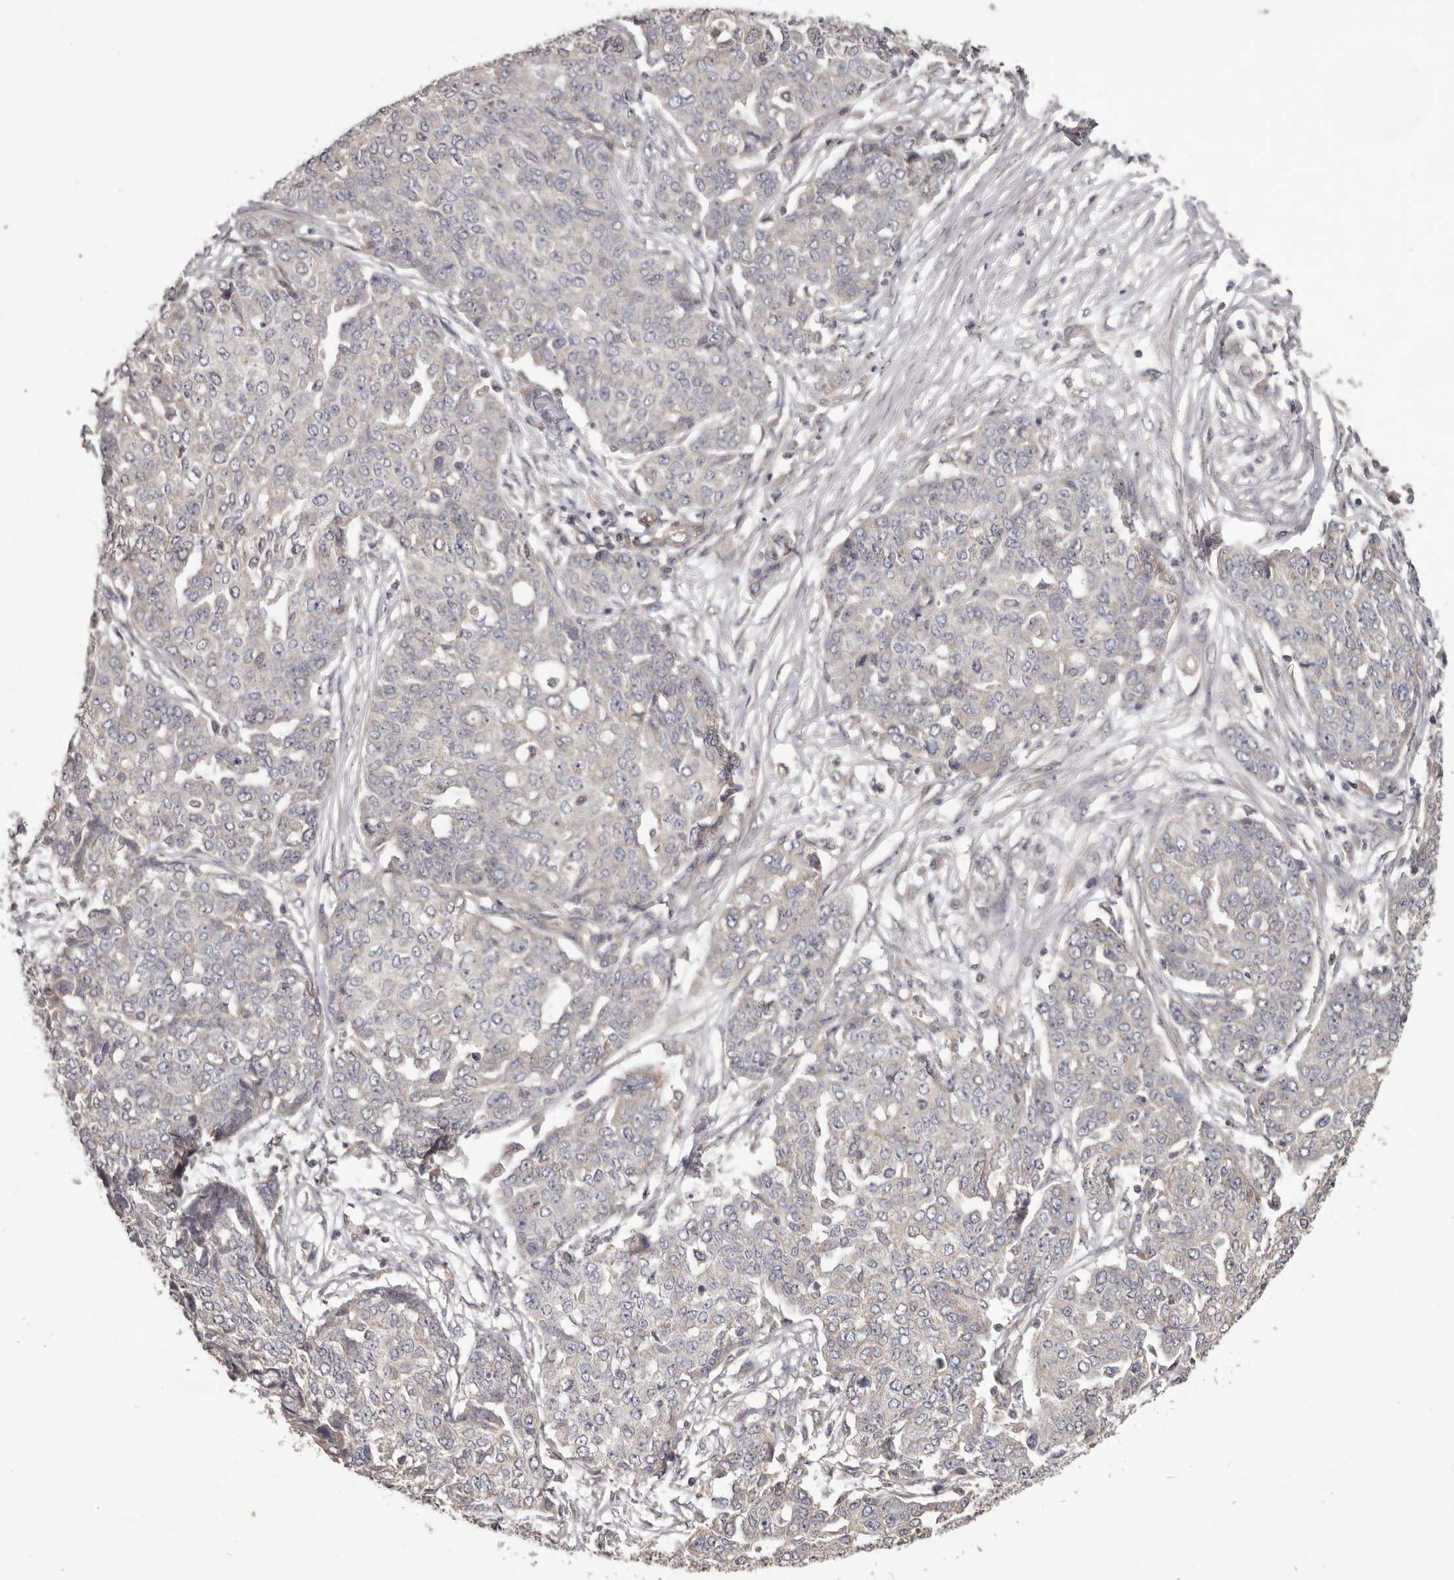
{"staining": {"intensity": "negative", "quantity": "none", "location": "none"}, "tissue": "ovarian cancer", "cell_type": "Tumor cells", "image_type": "cancer", "snomed": [{"axis": "morphology", "description": "Cystadenocarcinoma, serous, NOS"}, {"axis": "topography", "description": "Soft tissue"}, {"axis": "topography", "description": "Ovary"}], "caption": "A photomicrograph of human ovarian serous cystadenocarcinoma is negative for staining in tumor cells.", "gene": "HRH1", "patient": {"sex": "female", "age": 57}}